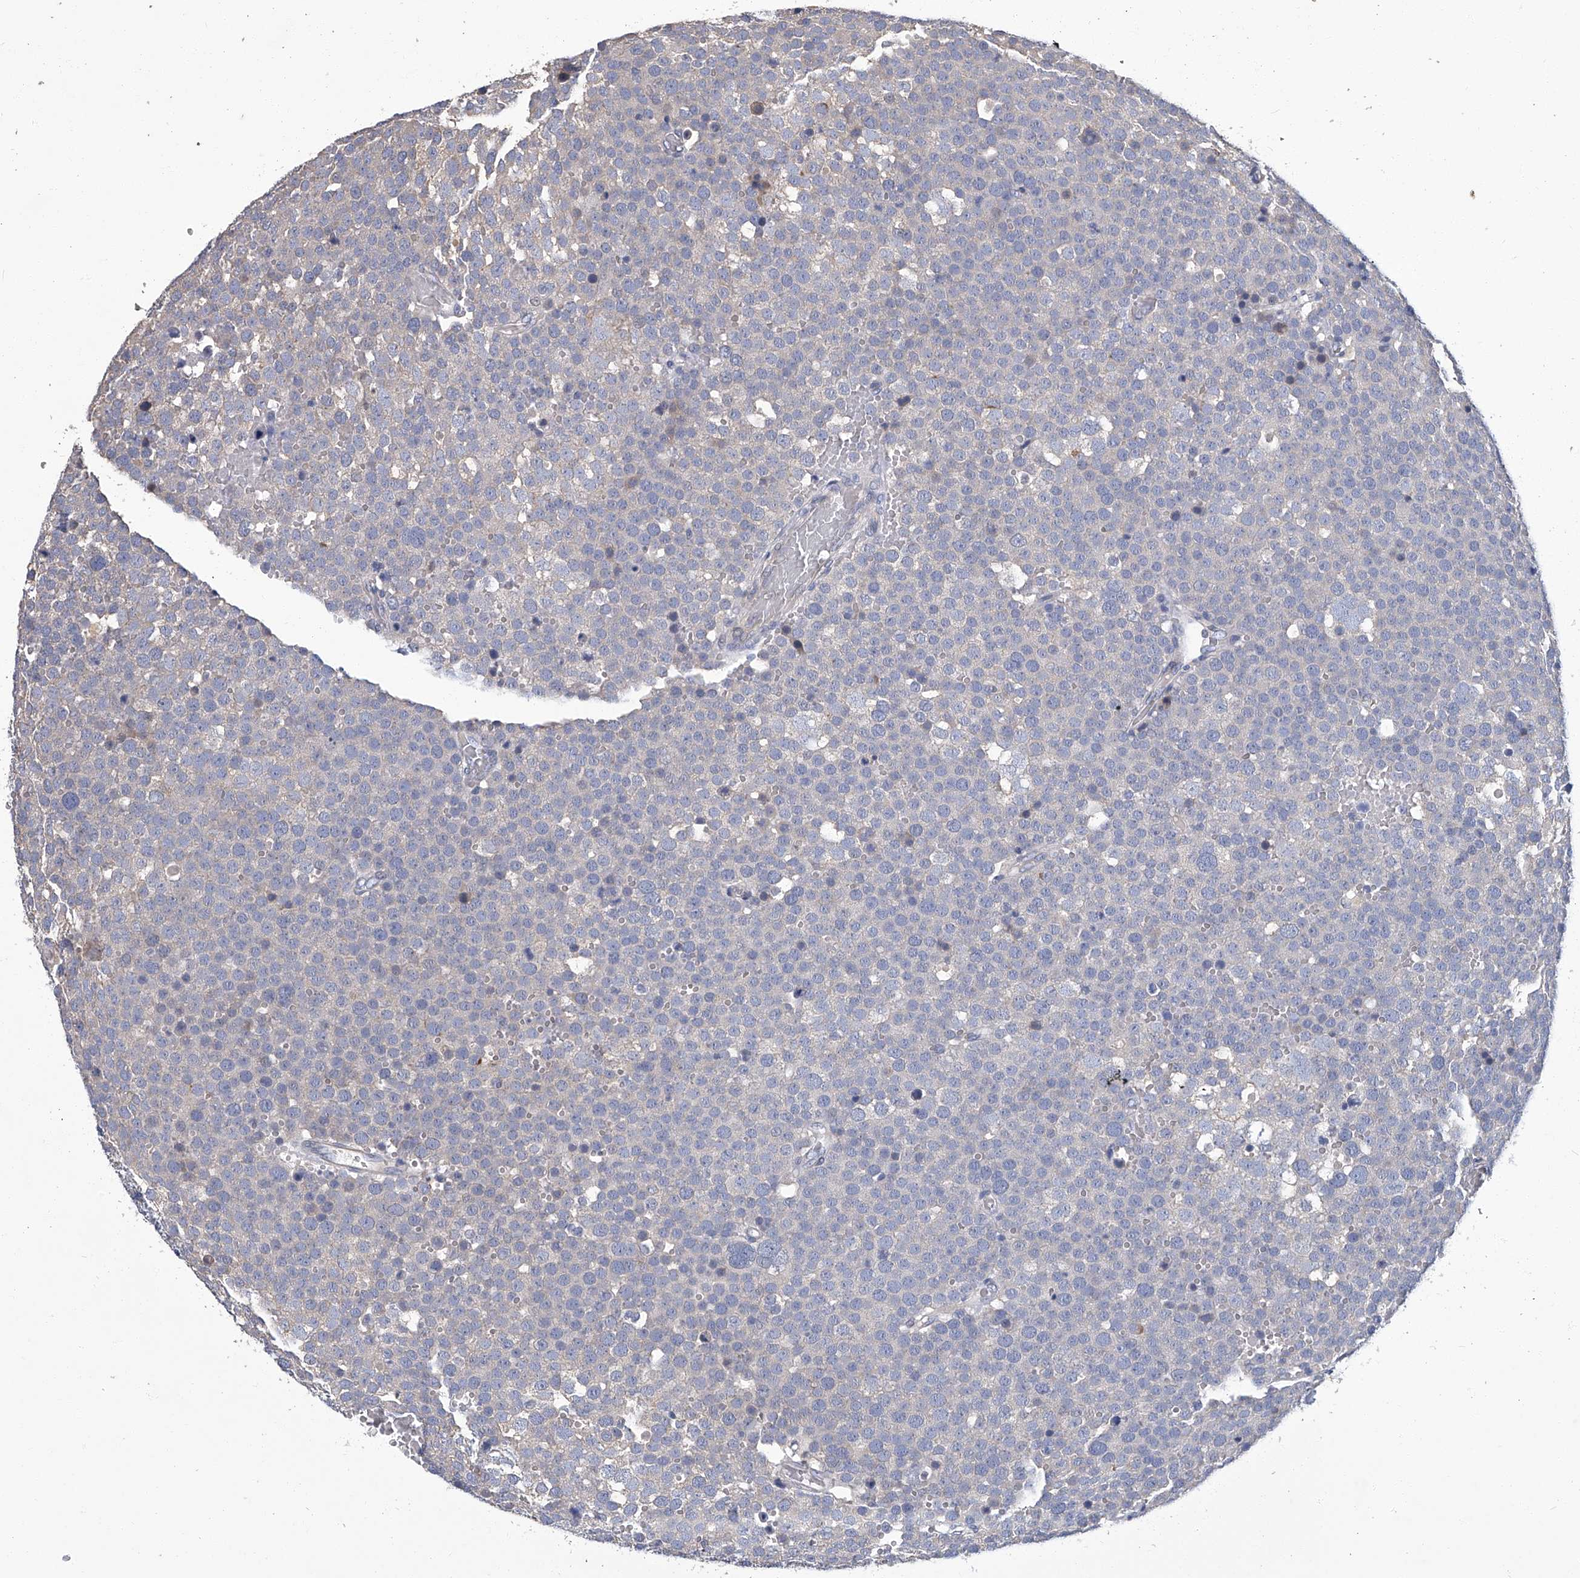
{"staining": {"intensity": "negative", "quantity": "none", "location": "none"}, "tissue": "testis cancer", "cell_type": "Tumor cells", "image_type": "cancer", "snomed": [{"axis": "morphology", "description": "Seminoma, NOS"}, {"axis": "topography", "description": "Testis"}], "caption": "Immunohistochemical staining of human testis seminoma demonstrates no significant expression in tumor cells.", "gene": "TGFBR1", "patient": {"sex": "male", "age": 71}}